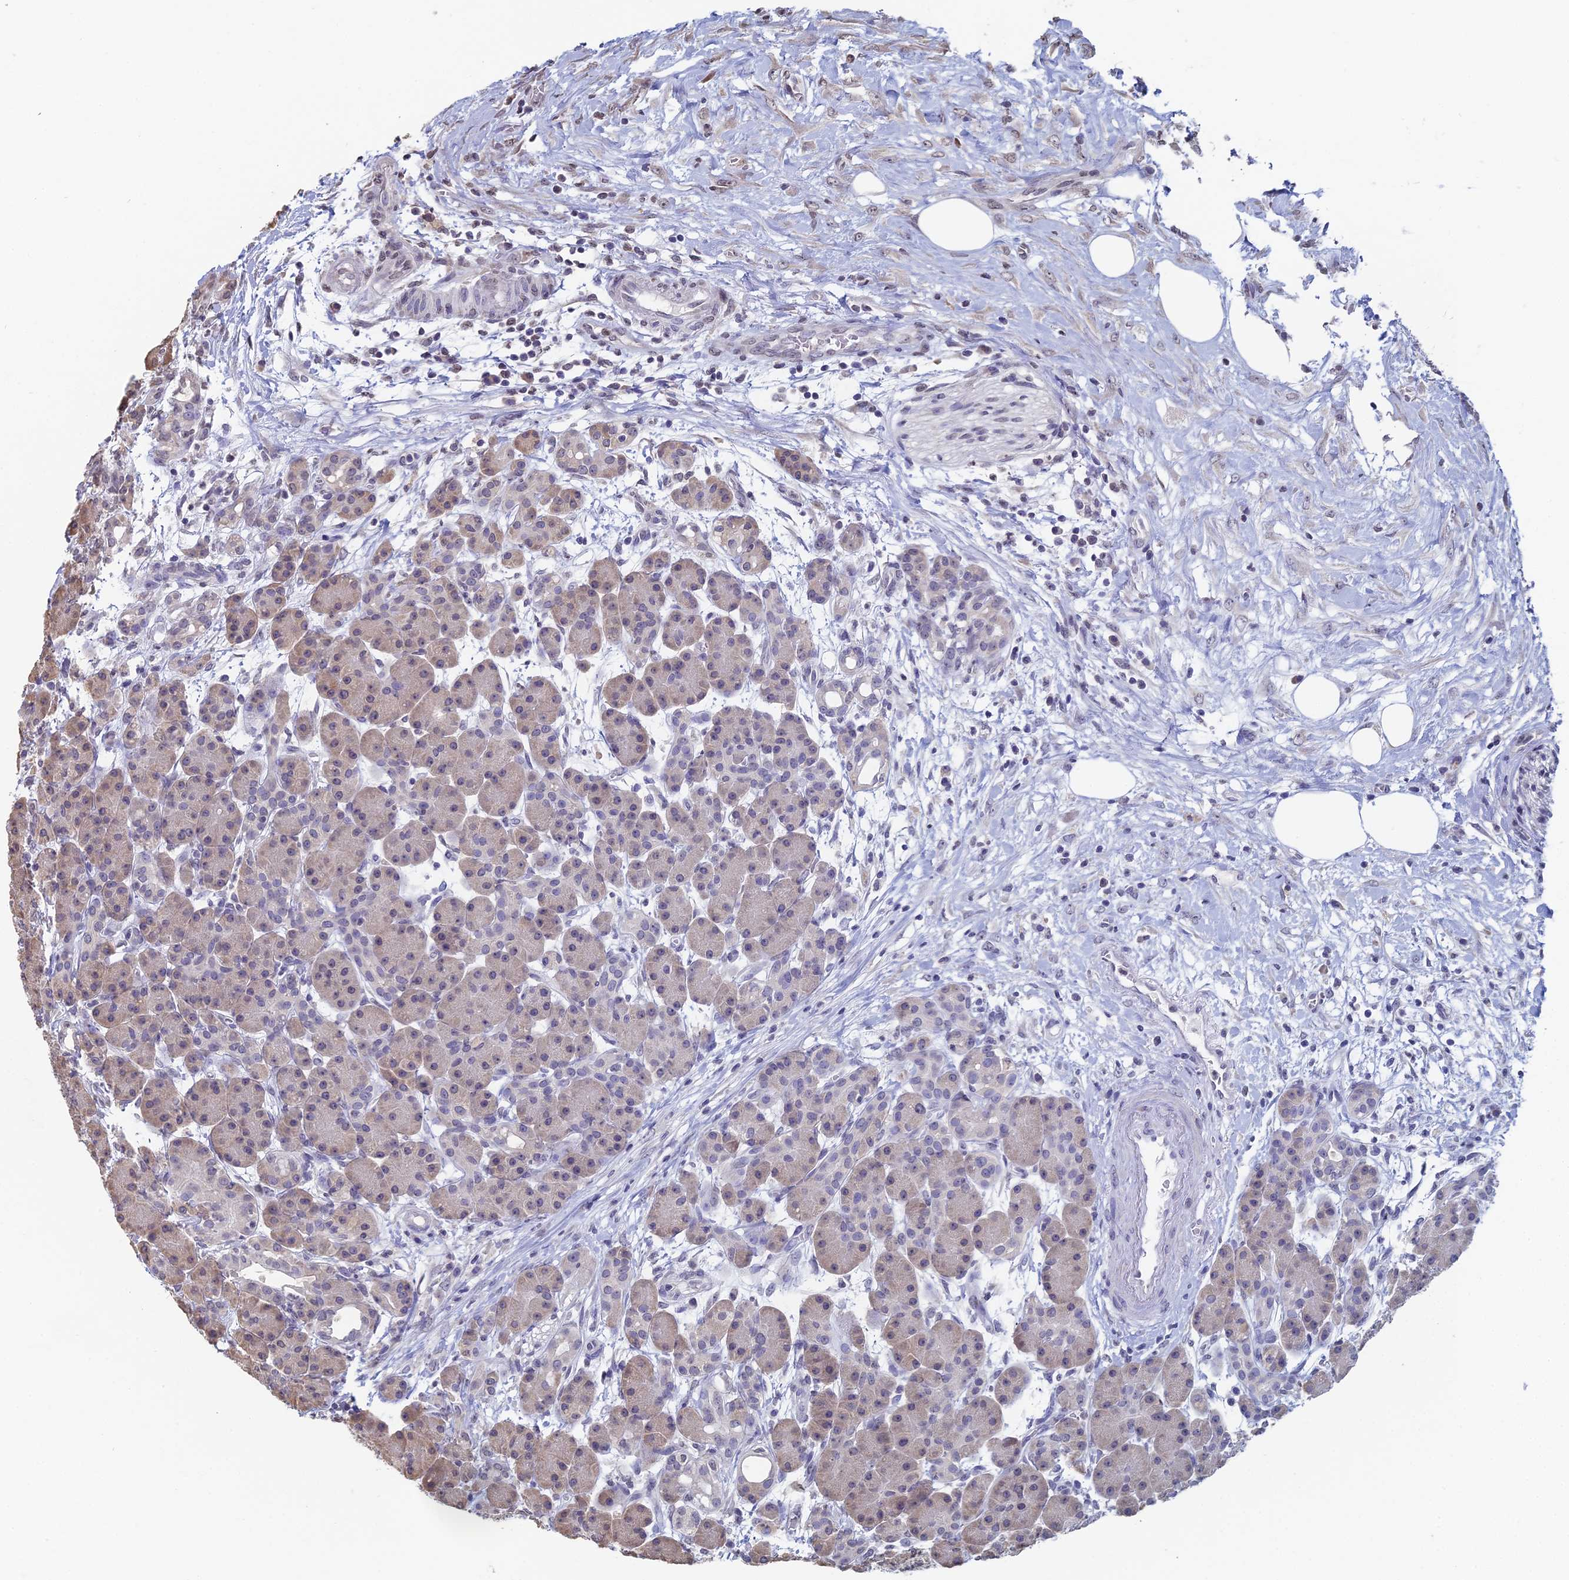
{"staining": {"intensity": "moderate", "quantity": "25%-75%", "location": "cytoplasmic/membranous,nuclear"}, "tissue": "pancreas", "cell_type": "Exocrine glandular cells", "image_type": "normal", "snomed": [{"axis": "morphology", "description": "Normal tissue, NOS"}, {"axis": "topography", "description": "Pancreas"}], "caption": "Moderate cytoplasmic/membranous,nuclear positivity for a protein is identified in about 25%-75% of exocrine glandular cells of normal pancreas using IHC.", "gene": "PRR22", "patient": {"sex": "male", "age": 63}}